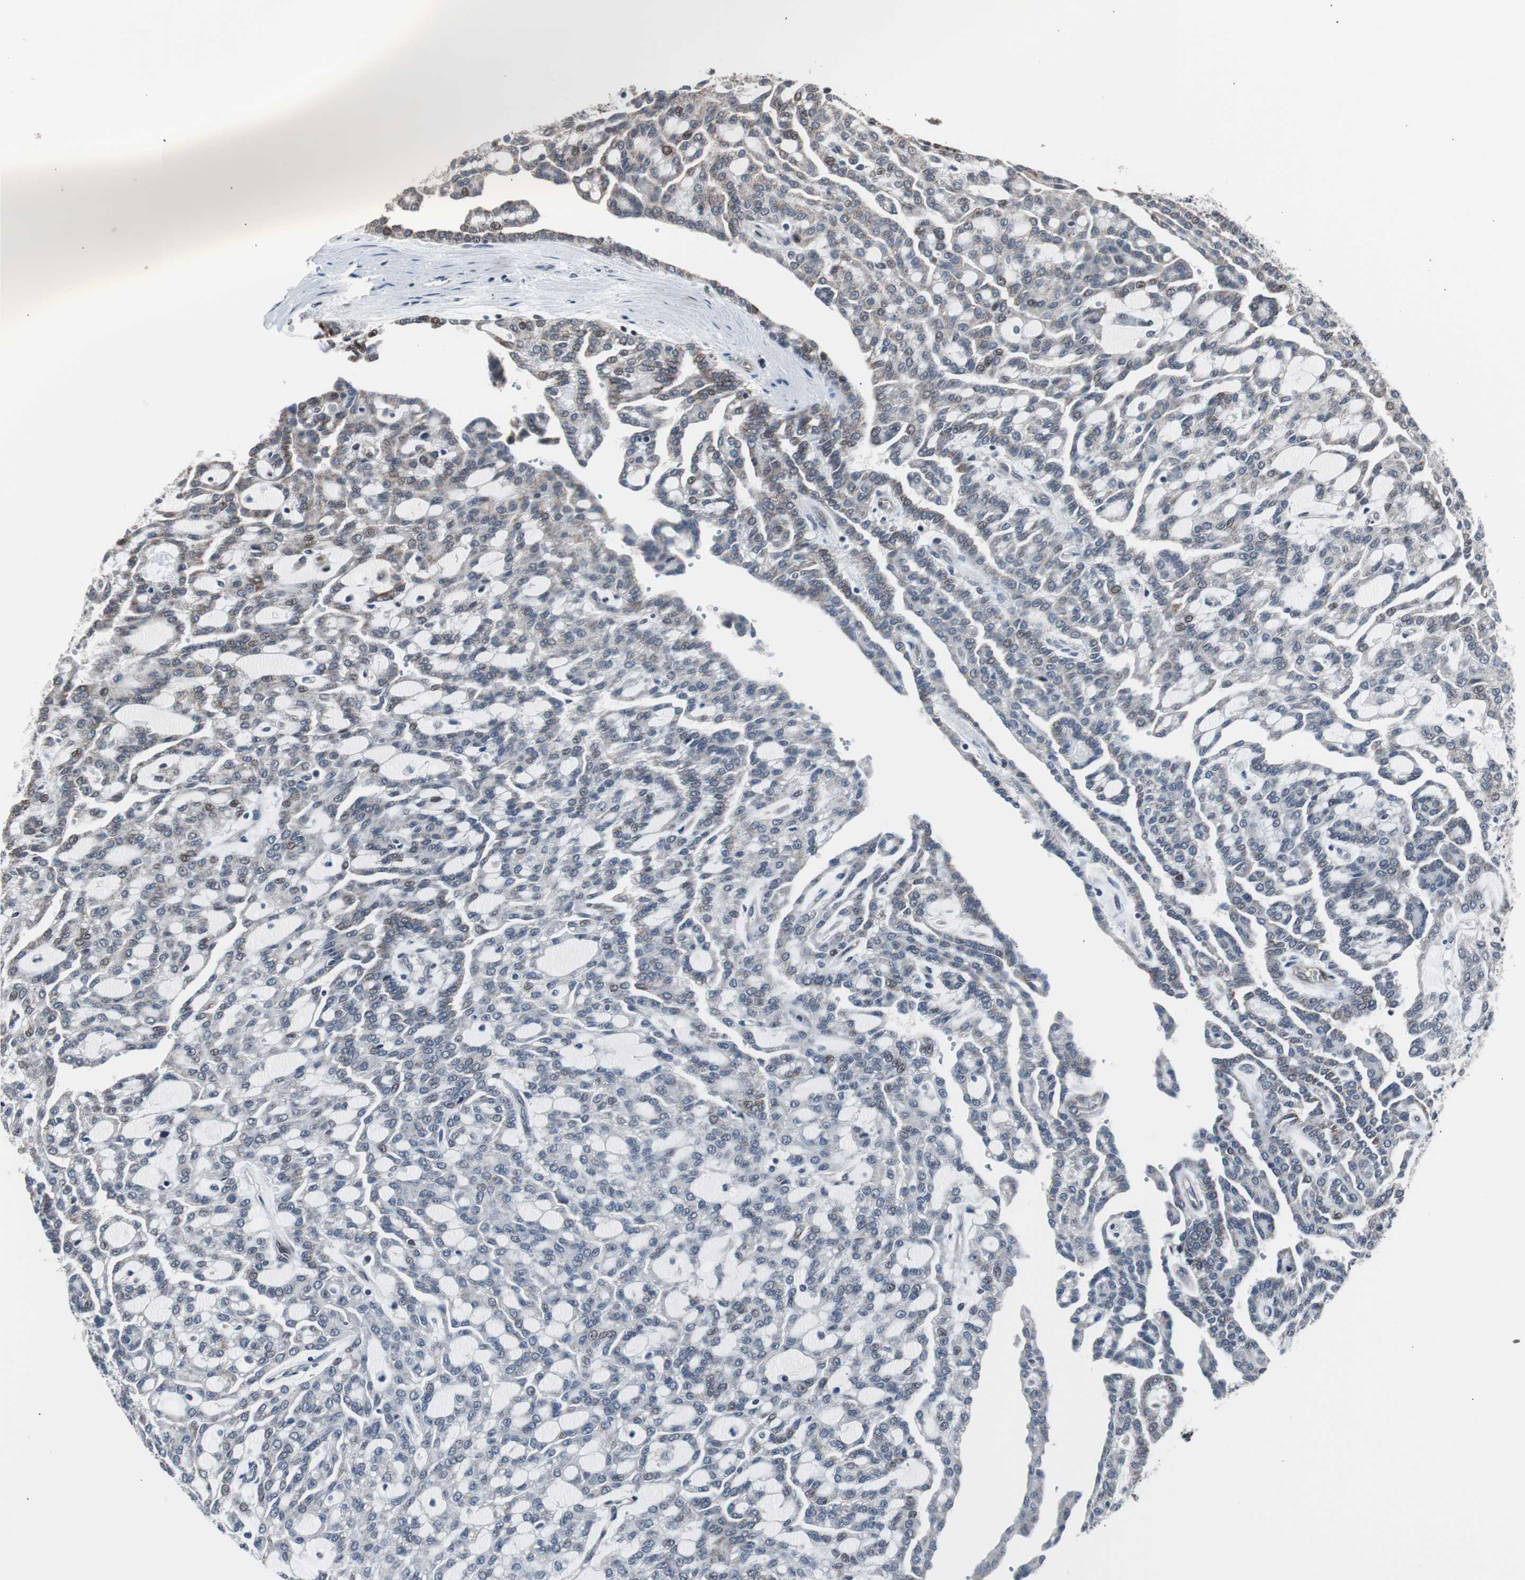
{"staining": {"intensity": "weak", "quantity": "<25%", "location": "nuclear"}, "tissue": "renal cancer", "cell_type": "Tumor cells", "image_type": "cancer", "snomed": [{"axis": "morphology", "description": "Adenocarcinoma, NOS"}, {"axis": "topography", "description": "Kidney"}], "caption": "Tumor cells show no significant staining in renal cancer (adenocarcinoma).", "gene": "POGZ", "patient": {"sex": "male", "age": 63}}